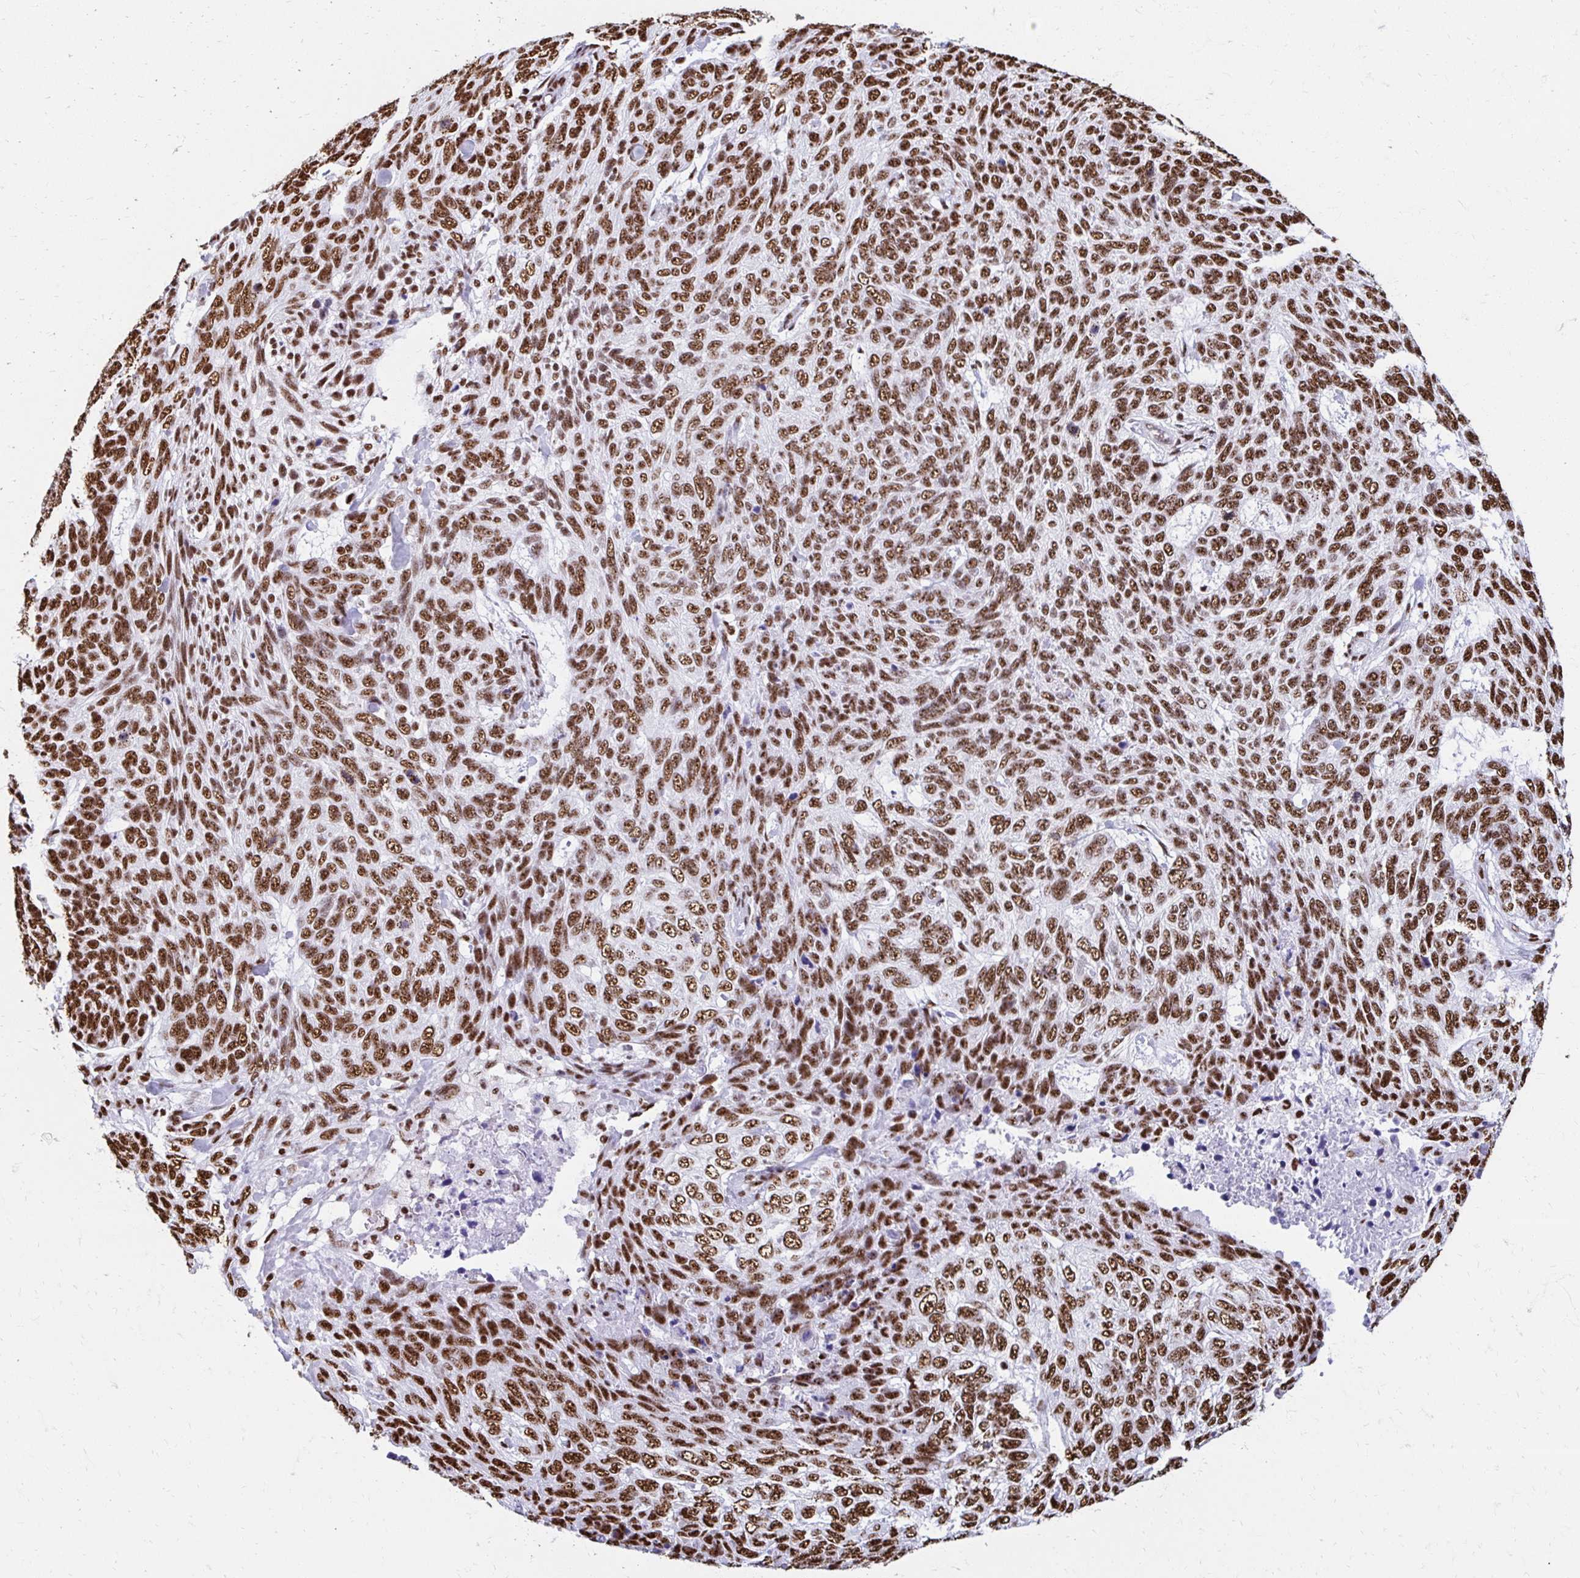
{"staining": {"intensity": "strong", "quantity": ">75%", "location": "nuclear"}, "tissue": "skin cancer", "cell_type": "Tumor cells", "image_type": "cancer", "snomed": [{"axis": "morphology", "description": "Basal cell carcinoma"}, {"axis": "topography", "description": "Skin"}], "caption": "Skin cancer tissue exhibits strong nuclear expression in about >75% of tumor cells, visualized by immunohistochemistry.", "gene": "NONO", "patient": {"sex": "female", "age": 65}}